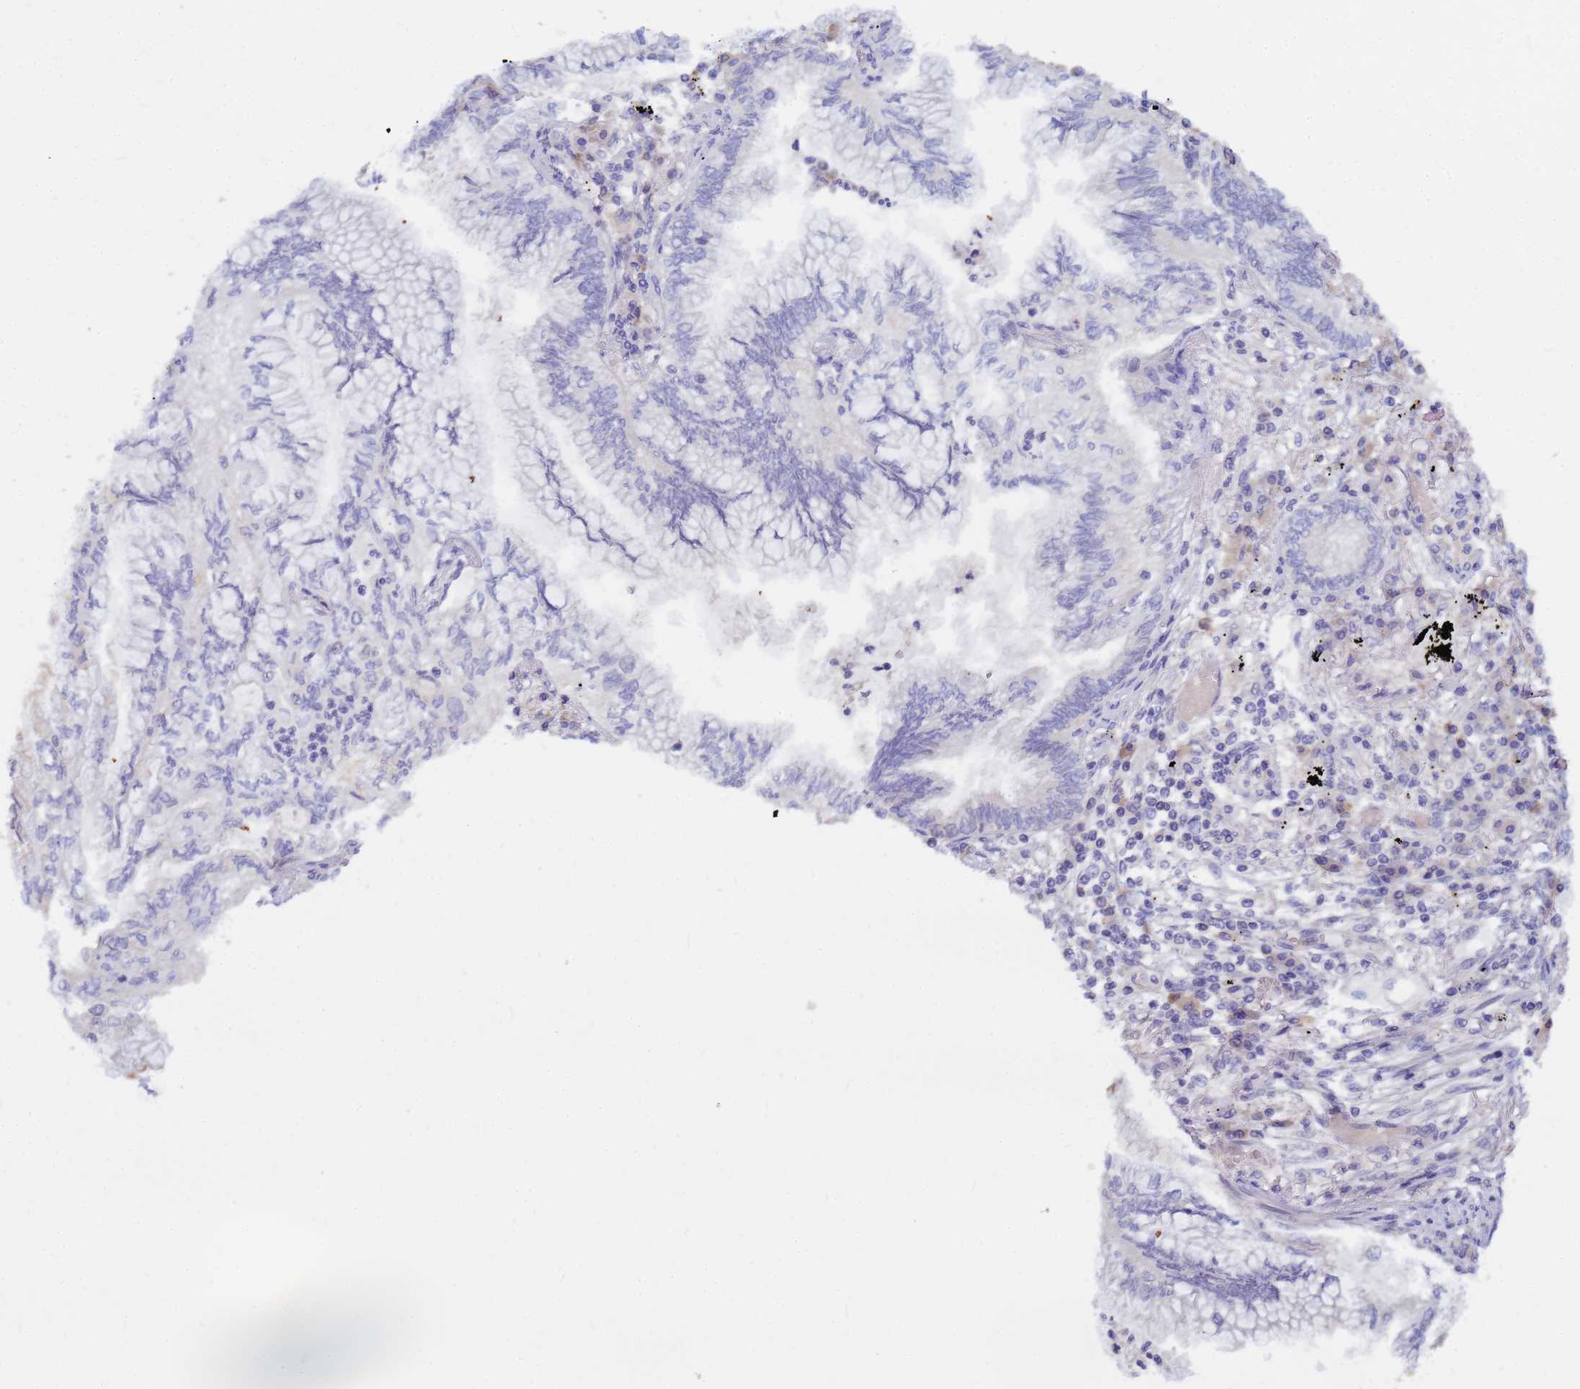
{"staining": {"intensity": "negative", "quantity": "none", "location": "none"}, "tissue": "lung cancer", "cell_type": "Tumor cells", "image_type": "cancer", "snomed": [{"axis": "morphology", "description": "Adenocarcinoma, NOS"}, {"axis": "topography", "description": "Lung"}], "caption": "A photomicrograph of lung cancer stained for a protein demonstrates no brown staining in tumor cells.", "gene": "DPRX", "patient": {"sex": "female", "age": 70}}